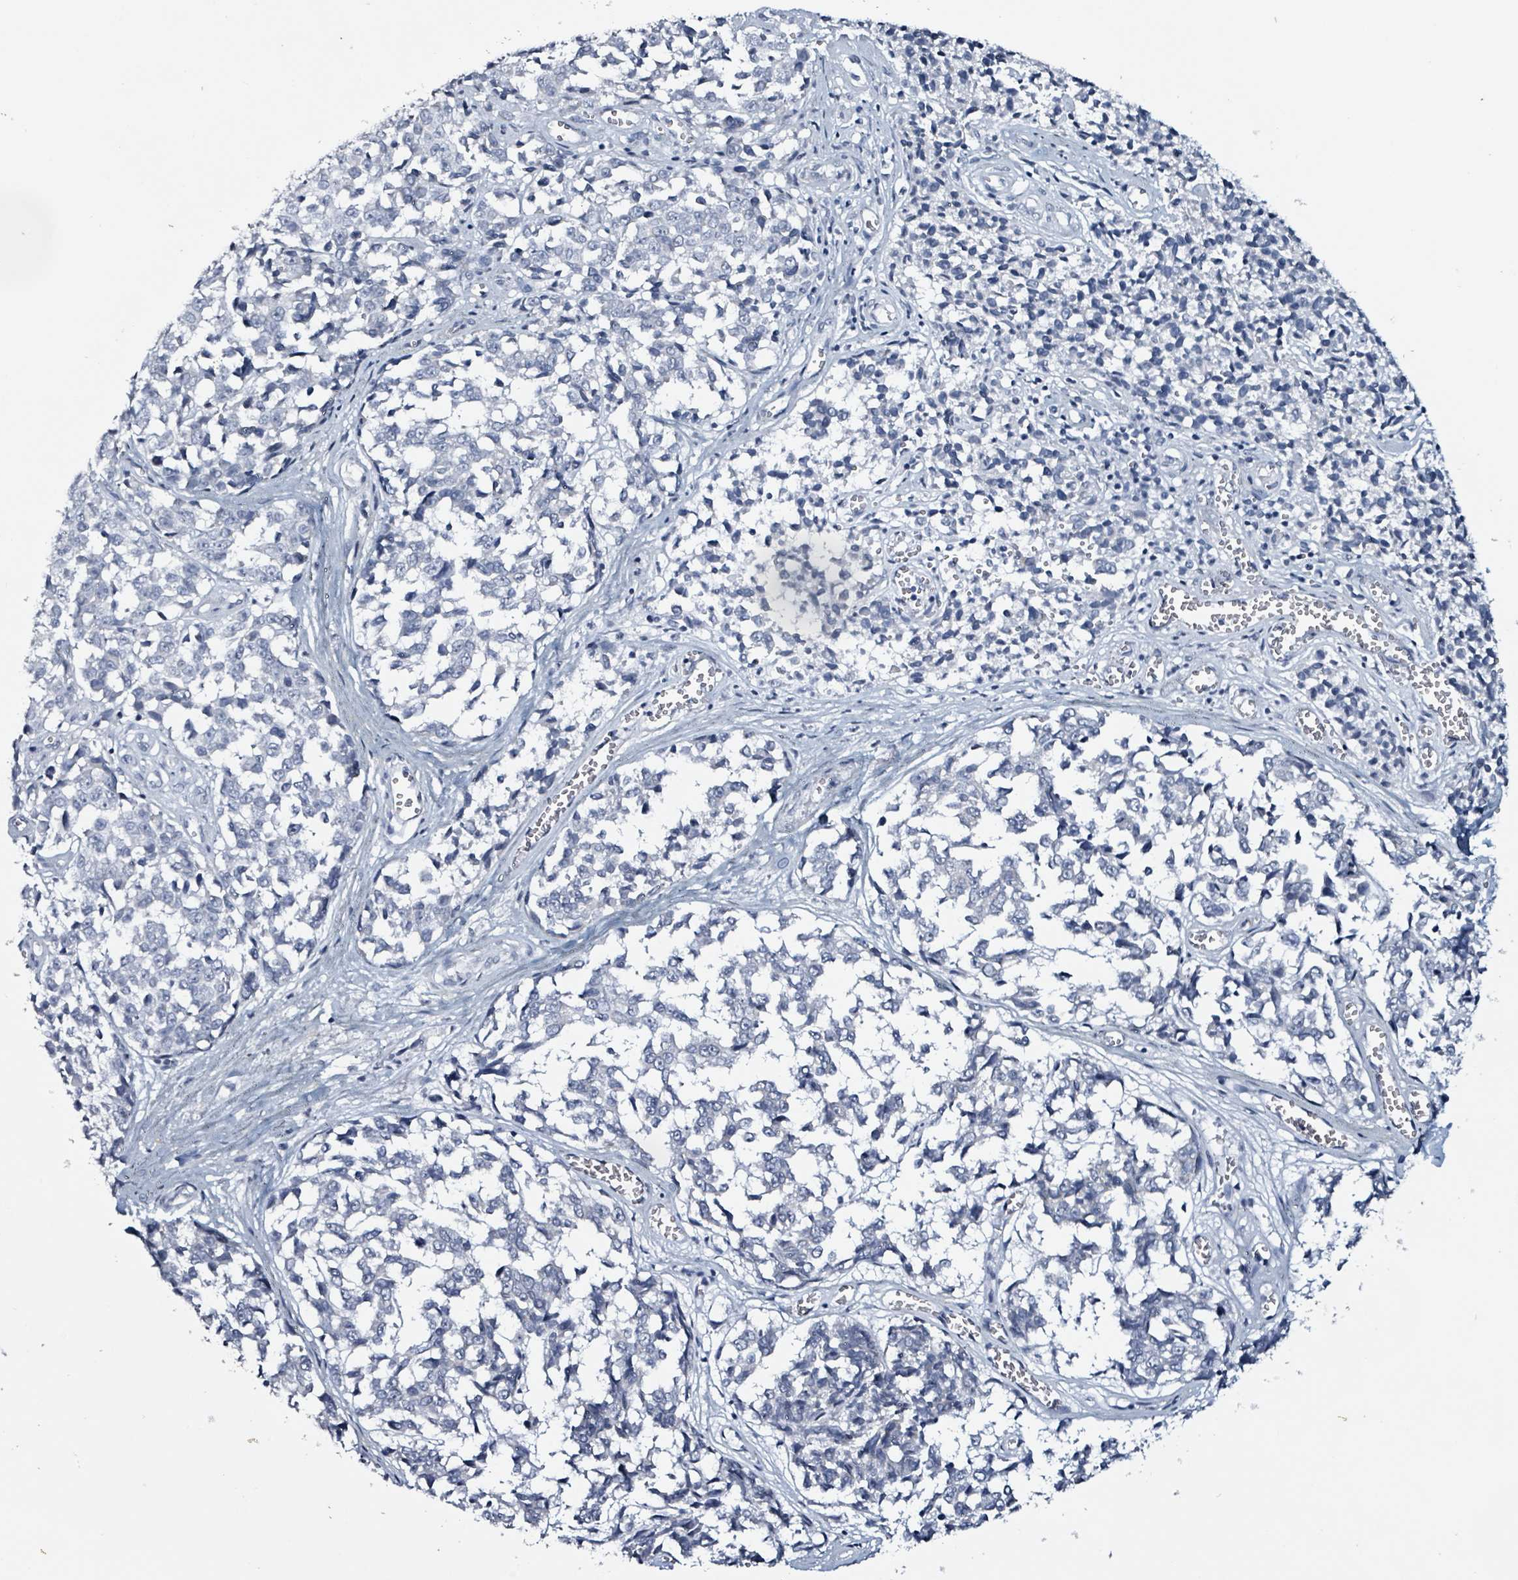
{"staining": {"intensity": "negative", "quantity": "none", "location": "none"}, "tissue": "melanoma", "cell_type": "Tumor cells", "image_type": "cancer", "snomed": [{"axis": "morphology", "description": "Malignant melanoma, NOS"}, {"axis": "topography", "description": "Skin"}], "caption": "A histopathology image of malignant melanoma stained for a protein reveals no brown staining in tumor cells.", "gene": "CA9", "patient": {"sex": "female", "age": 64}}